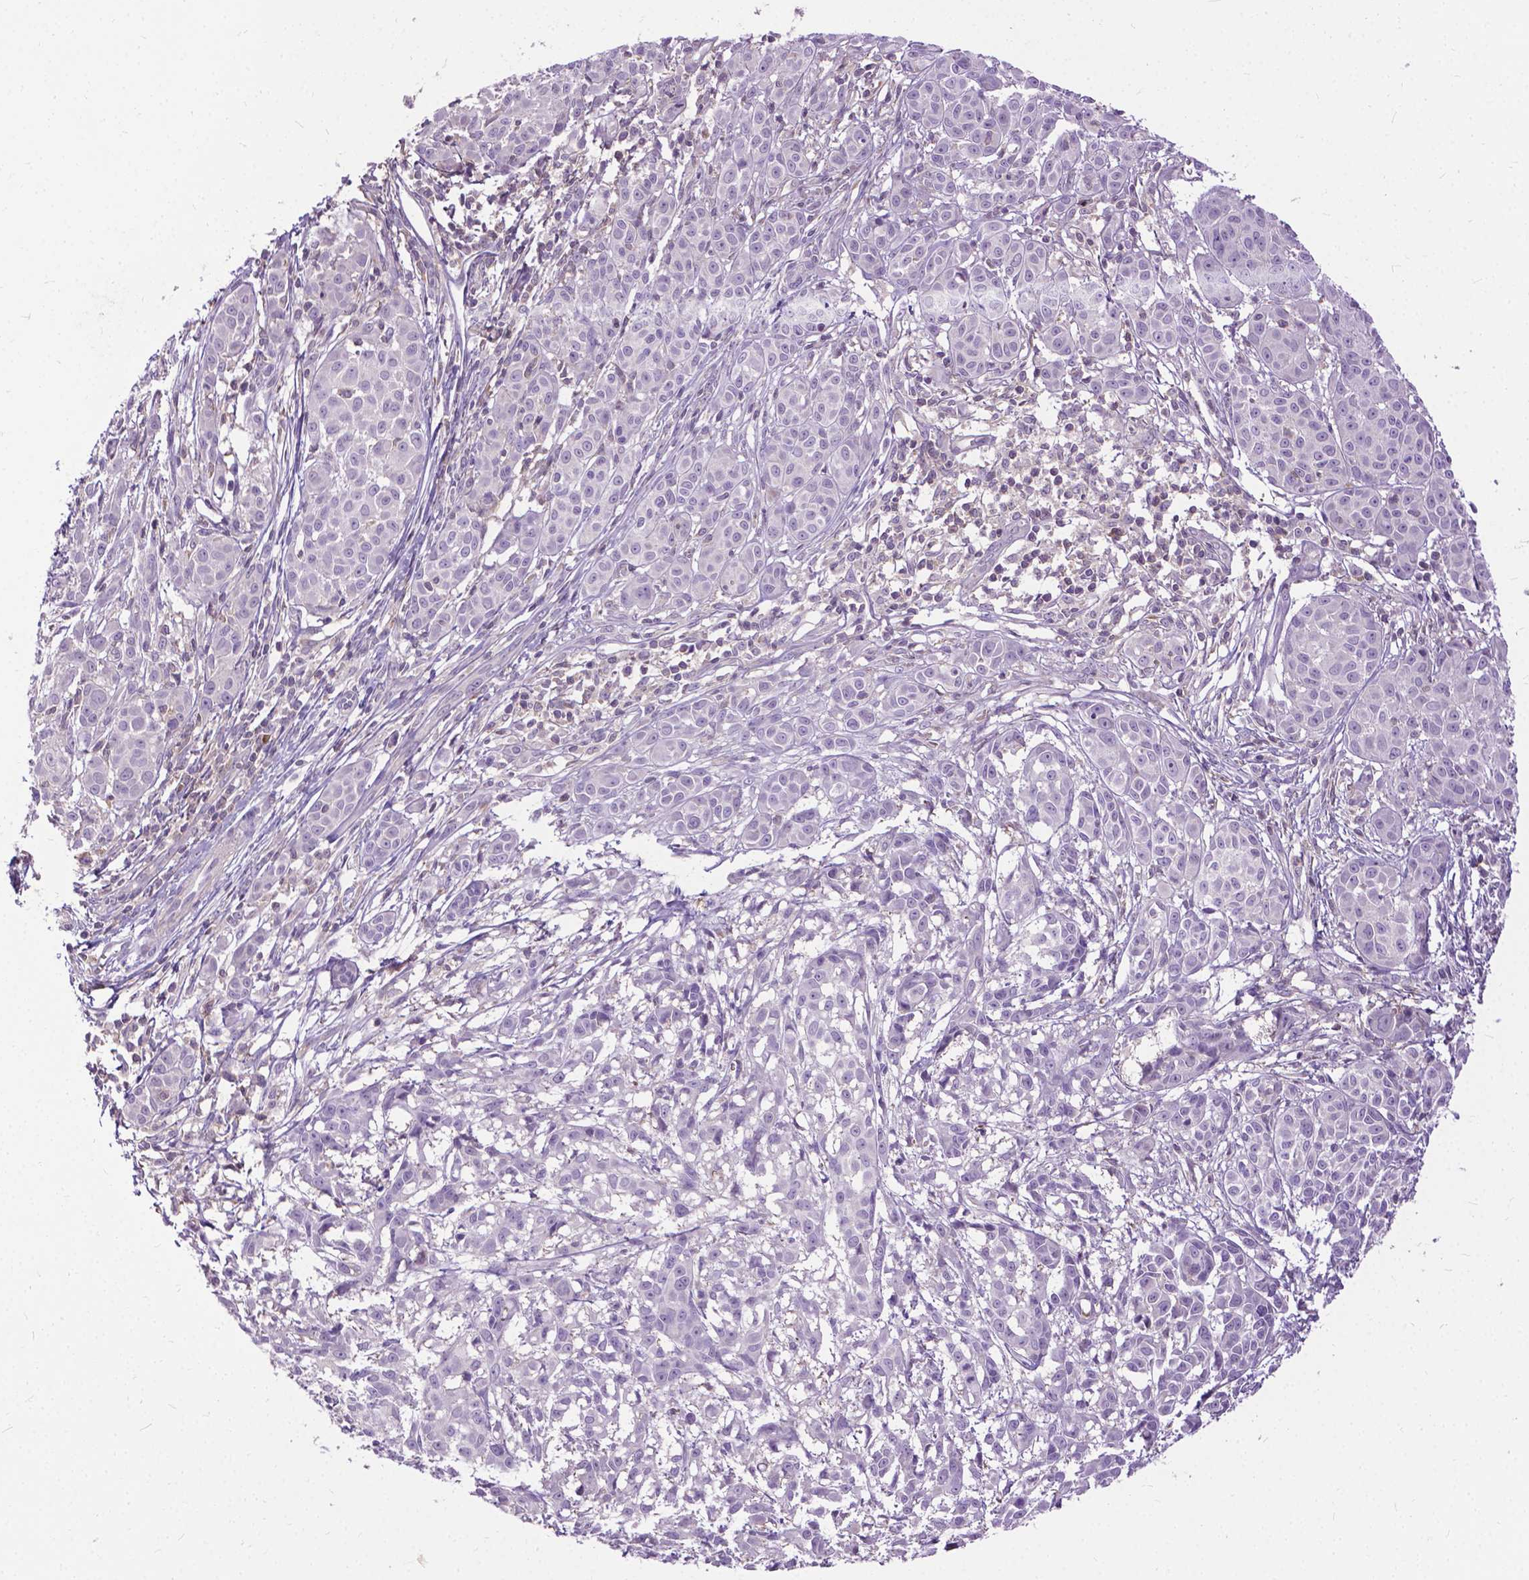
{"staining": {"intensity": "negative", "quantity": "none", "location": "none"}, "tissue": "melanoma", "cell_type": "Tumor cells", "image_type": "cancer", "snomed": [{"axis": "morphology", "description": "Malignant melanoma, NOS"}, {"axis": "topography", "description": "Skin"}], "caption": "High magnification brightfield microscopy of malignant melanoma stained with DAB (brown) and counterstained with hematoxylin (blue): tumor cells show no significant positivity.", "gene": "JAK3", "patient": {"sex": "male", "age": 48}}